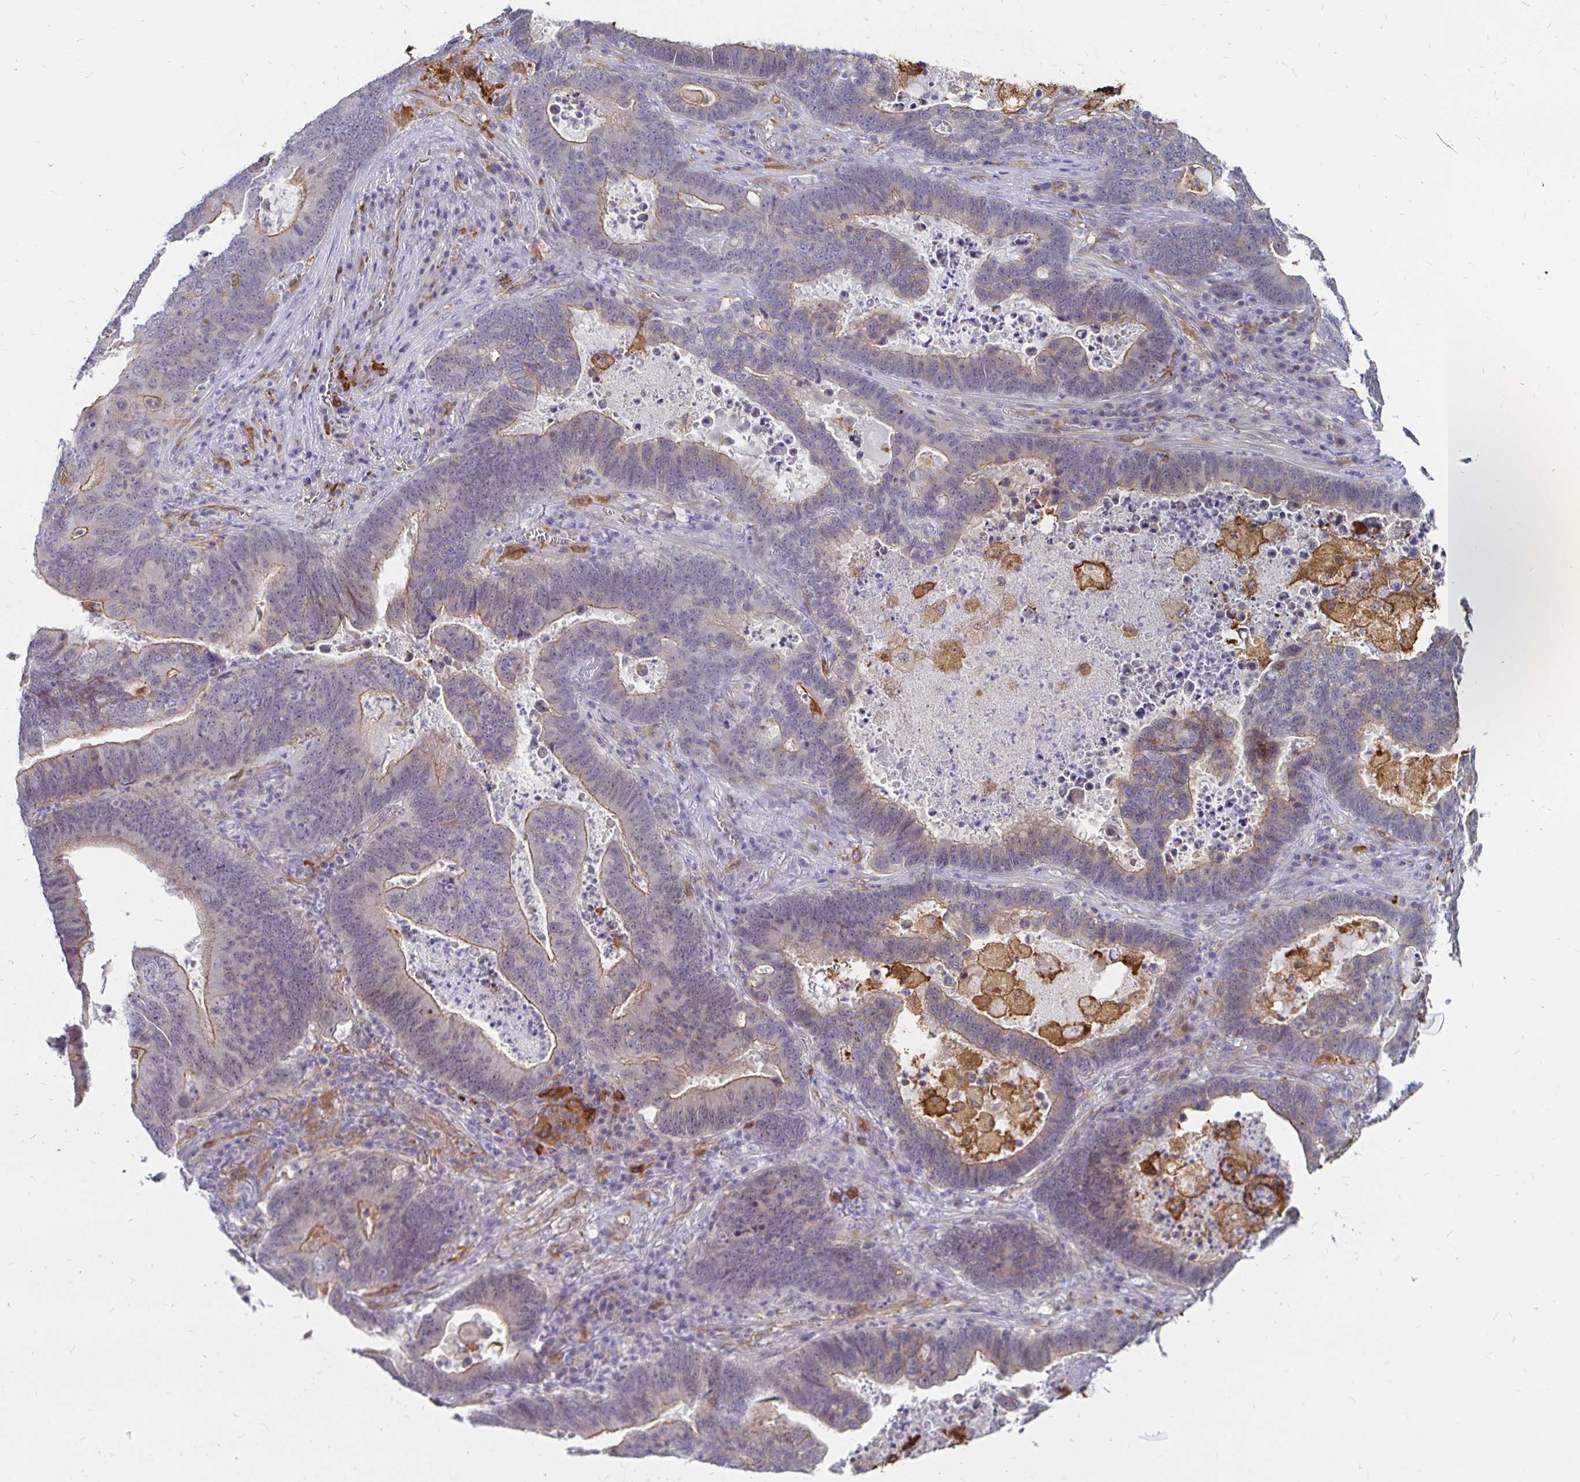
{"staining": {"intensity": "weak", "quantity": "25%-75%", "location": "cytoplasmic/membranous"}, "tissue": "lung cancer", "cell_type": "Tumor cells", "image_type": "cancer", "snomed": [{"axis": "morphology", "description": "Aneuploidy"}, {"axis": "morphology", "description": "Adenocarcinoma, NOS"}, {"axis": "morphology", "description": "Adenocarcinoma primary or metastatic"}, {"axis": "topography", "description": "Lung"}], "caption": "There is low levels of weak cytoplasmic/membranous staining in tumor cells of adenocarcinoma (lung), as demonstrated by immunohistochemical staining (brown color).", "gene": "CCDC85A", "patient": {"sex": "female", "age": 75}}